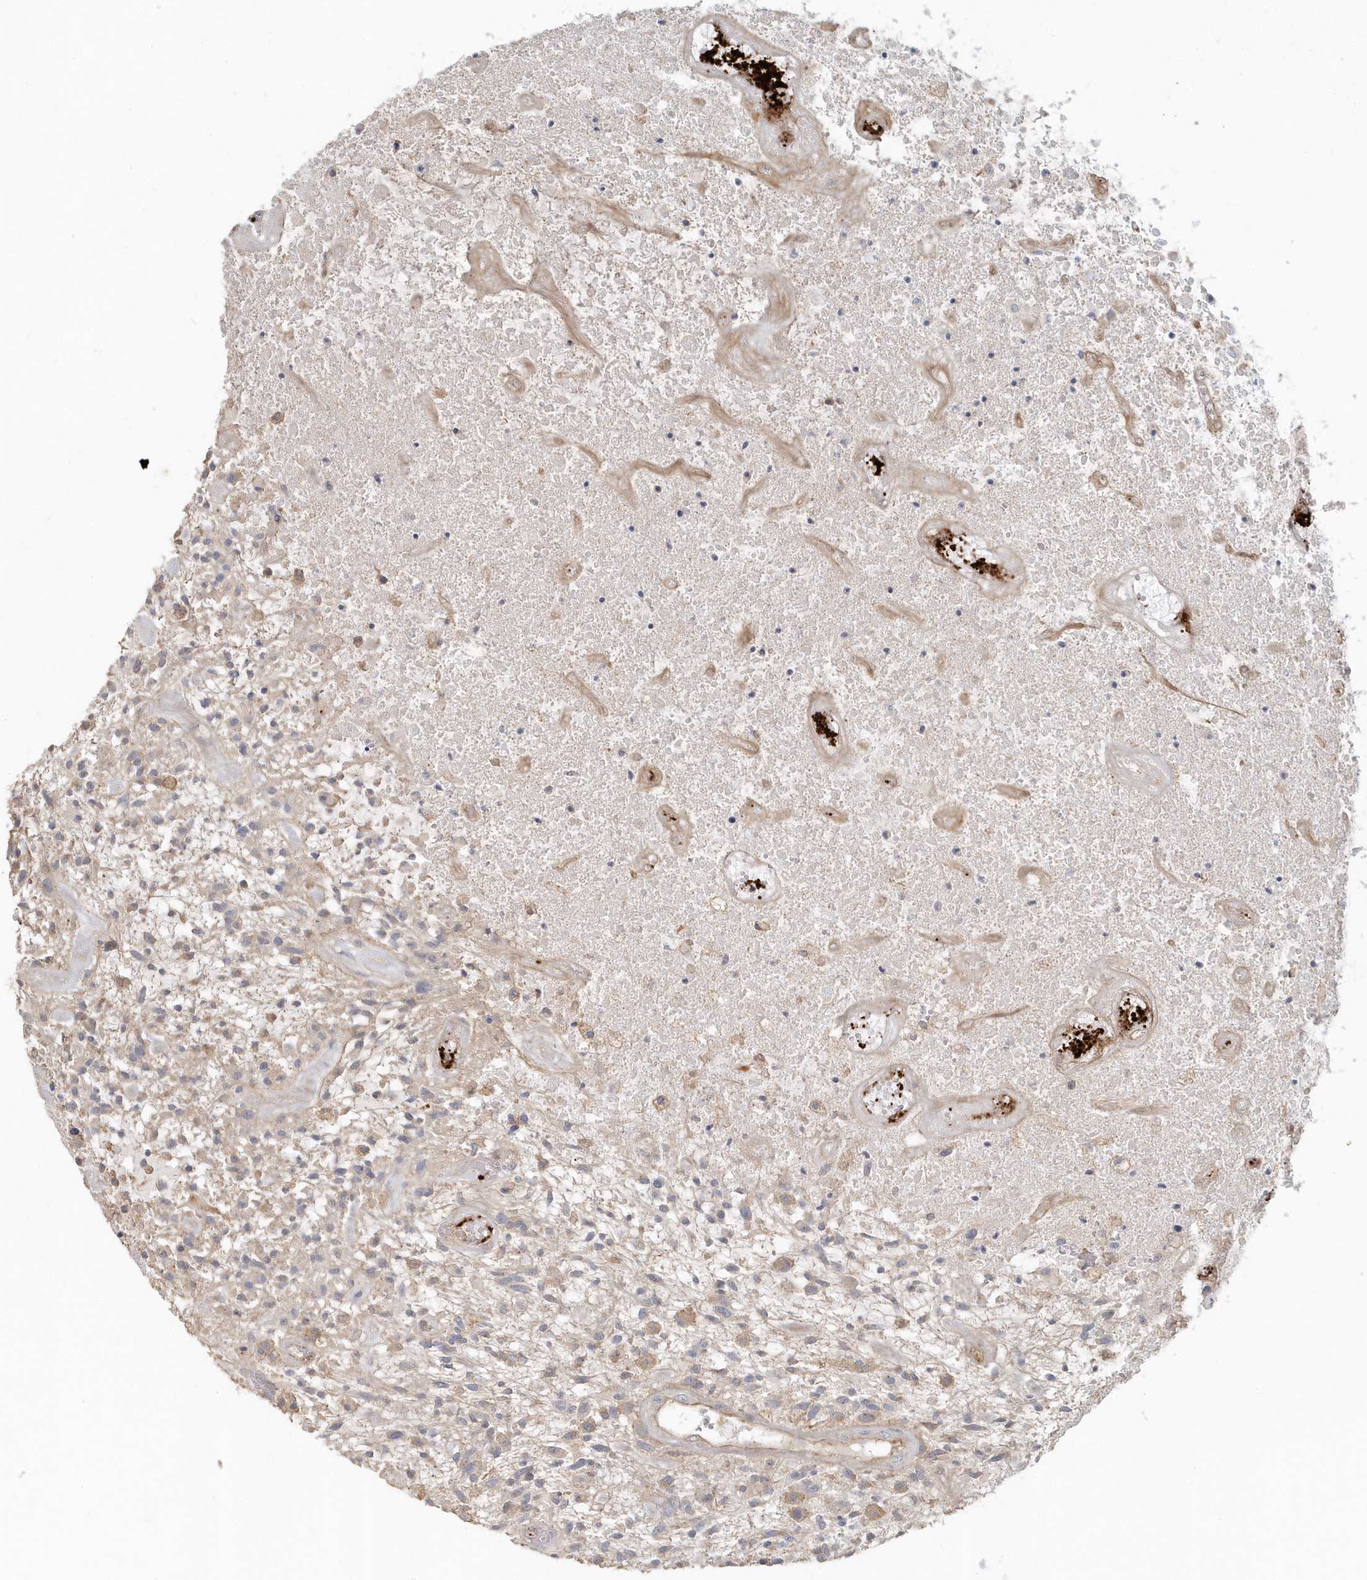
{"staining": {"intensity": "negative", "quantity": "none", "location": "none"}, "tissue": "glioma", "cell_type": "Tumor cells", "image_type": "cancer", "snomed": [{"axis": "morphology", "description": "Glioma, malignant, High grade"}, {"axis": "topography", "description": "Brain"}], "caption": "A photomicrograph of malignant high-grade glioma stained for a protein displays no brown staining in tumor cells.", "gene": "MMRN1", "patient": {"sex": "male", "age": 47}}